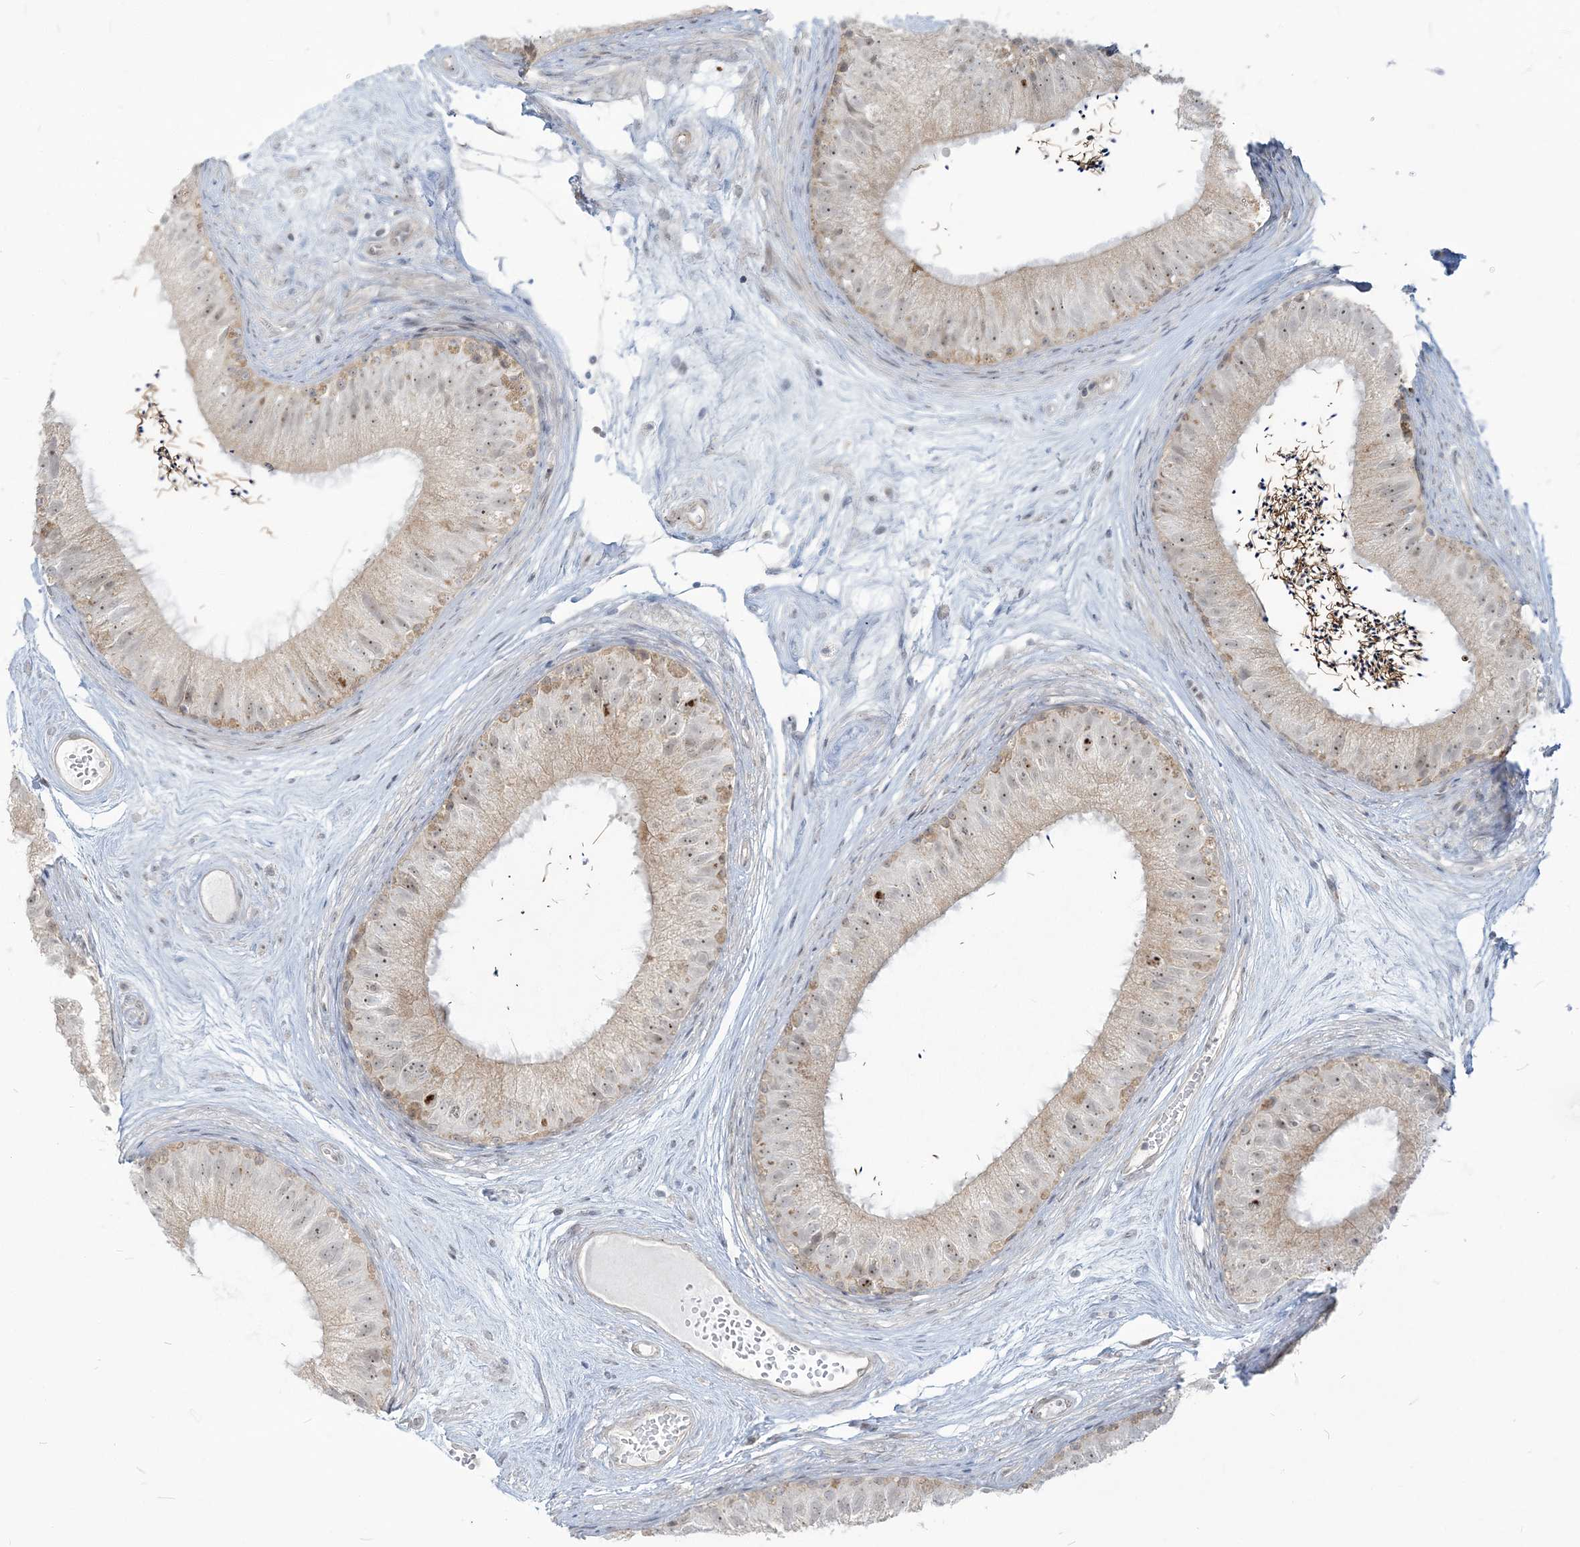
{"staining": {"intensity": "weak", "quantity": "<25%", "location": "cytoplasmic/membranous,nuclear"}, "tissue": "epididymis", "cell_type": "Glandular cells", "image_type": "normal", "snomed": [{"axis": "morphology", "description": "Normal tissue, NOS"}, {"axis": "topography", "description": "Epididymis"}], "caption": "DAB (3,3'-diaminobenzidine) immunohistochemical staining of unremarkable epididymis reveals no significant staining in glandular cells. (DAB (3,3'-diaminobenzidine) immunohistochemistry, high magnification).", "gene": "SDAD1", "patient": {"sex": "male", "age": 77}}